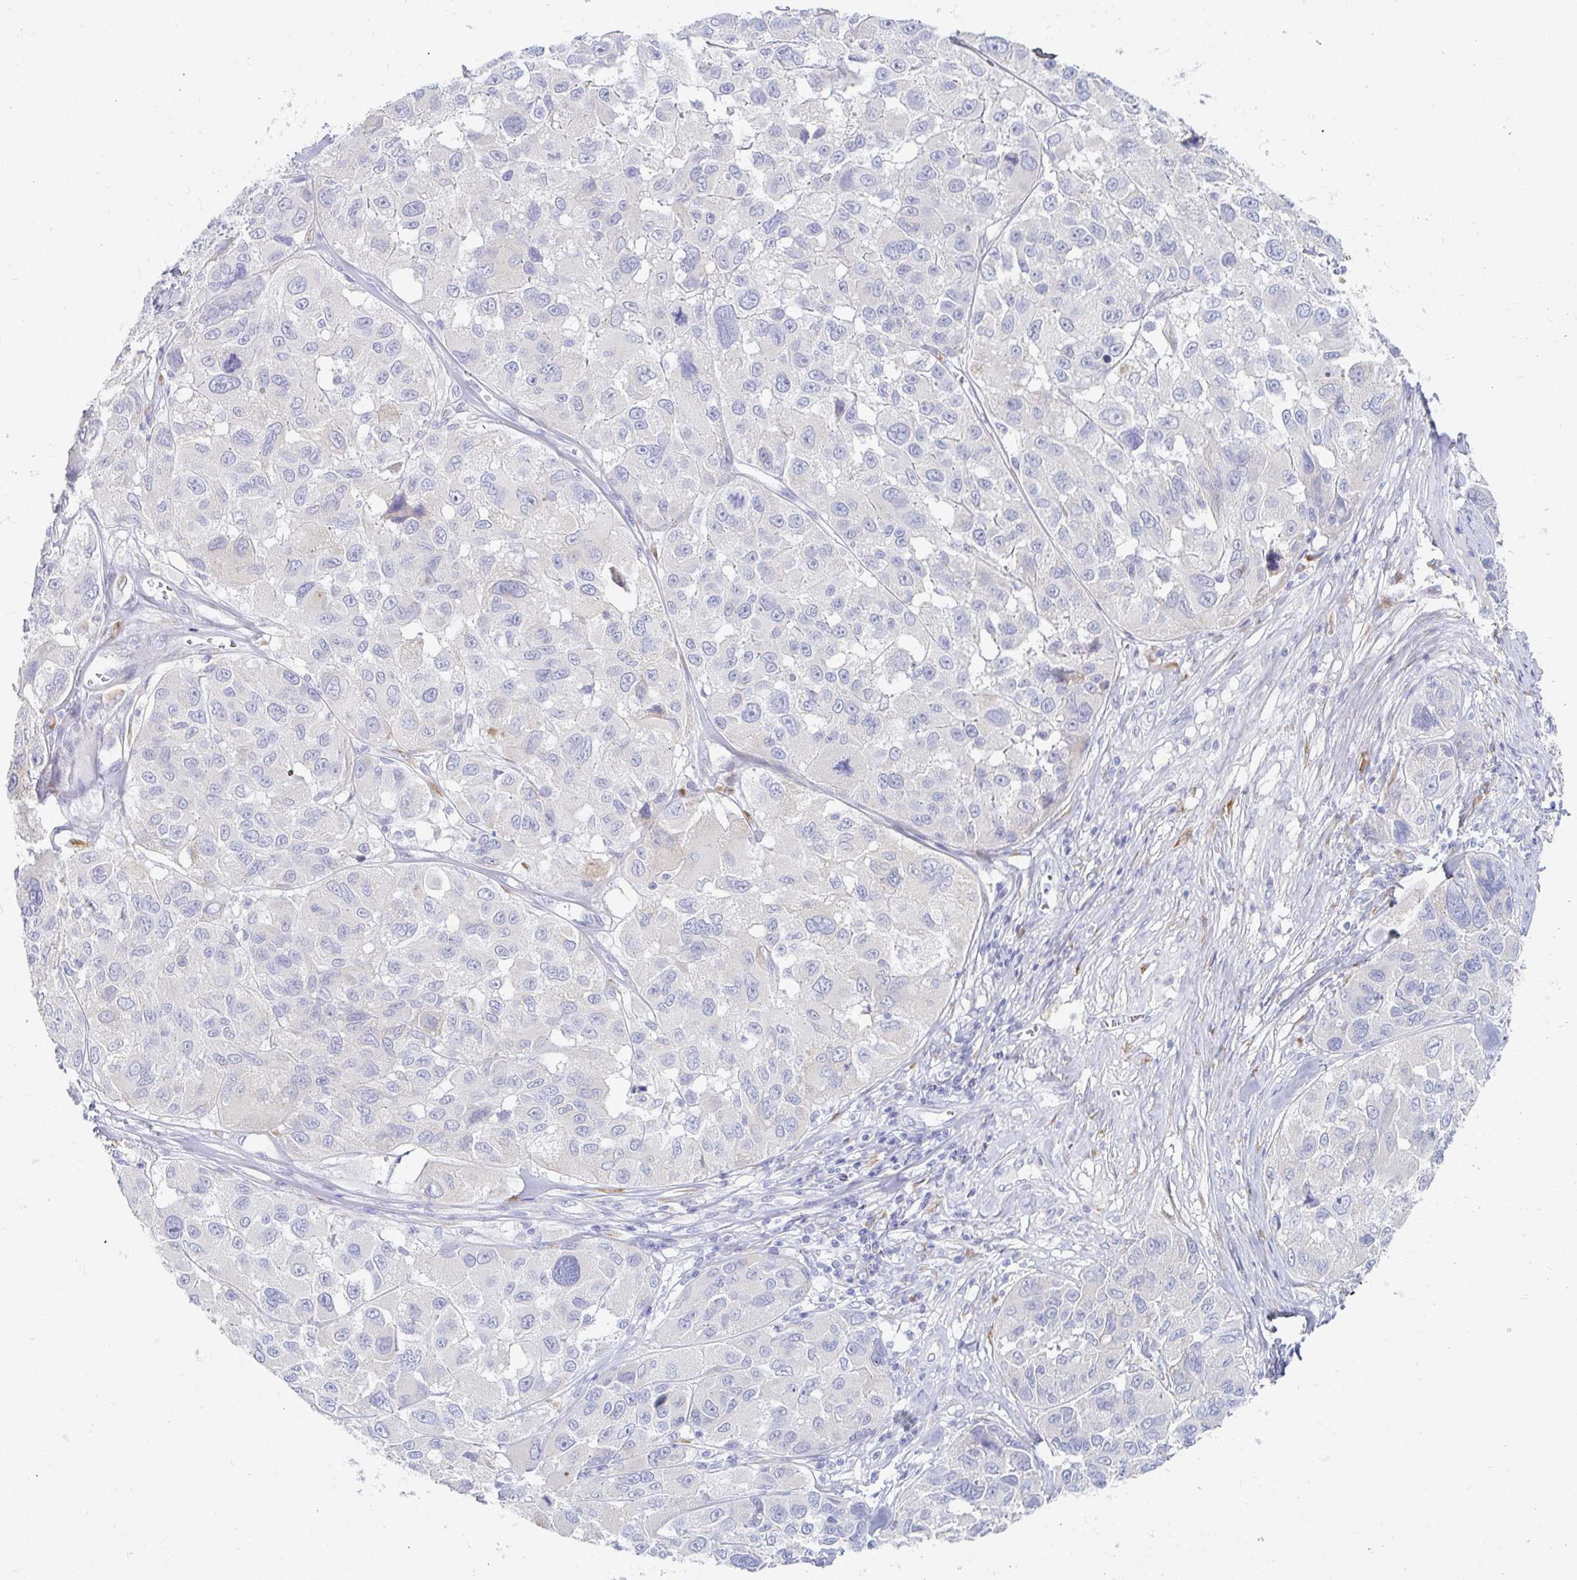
{"staining": {"intensity": "negative", "quantity": "none", "location": "none"}, "tissue": "melanoma", "cell_type": "Tumor cells", "image_type": "cancer", "snomed": [{"axis": "morphology", "description": "Malignant melanoma, NOS"}, {"axis": "topography", "description": "Skin"}], "caption": "A high-resolution micrograph shows IHC staining of malignant melanoma, which shows no significant staining in tumor cells.", "gene": "MYLK2", "patient": {"sex": "female", "age": 66}}